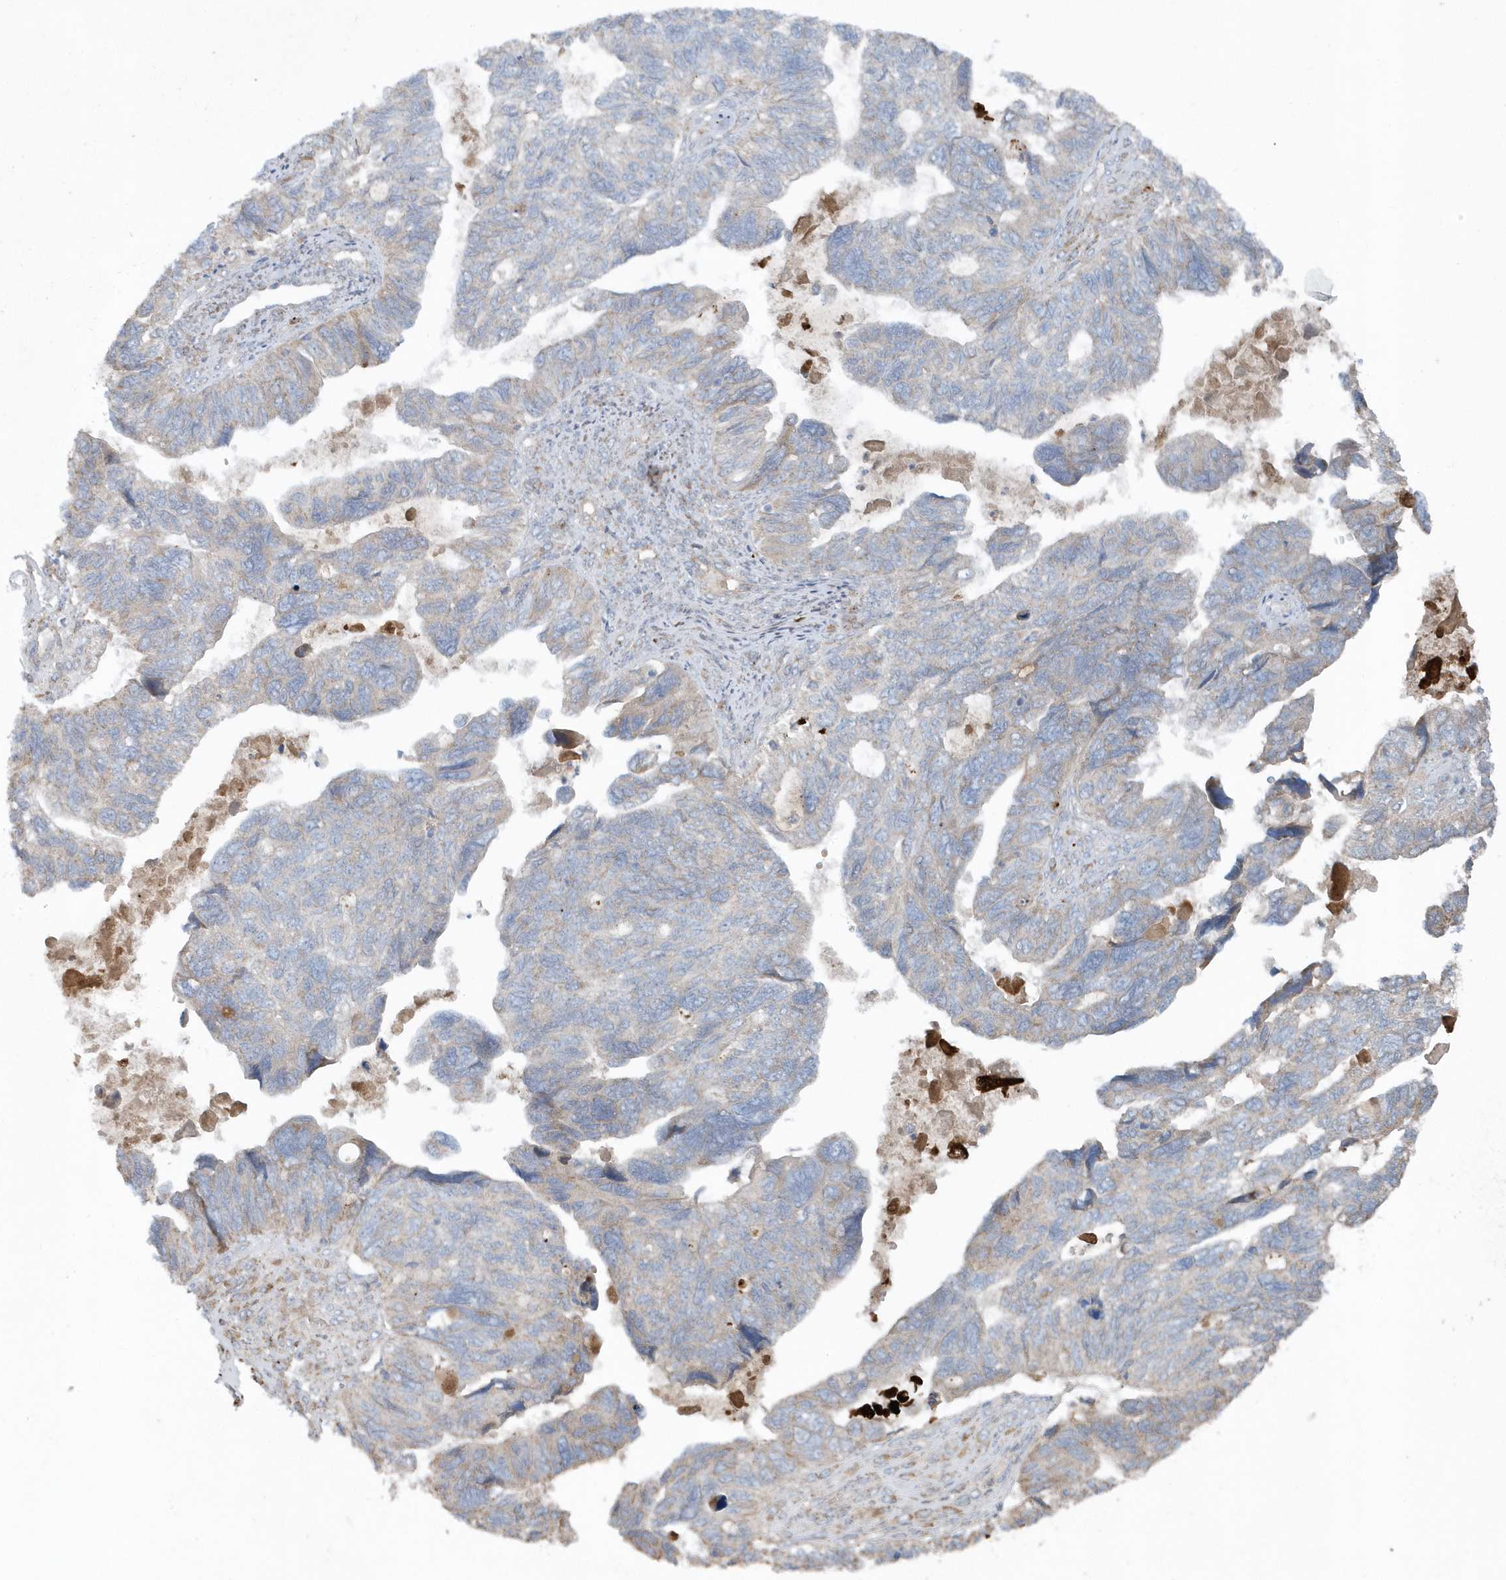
{"staining": {"intensity": "weak", "quantity": "<25%", "location": "cytoplasmic/membranous"}, "tissue": "ovarian cancer", "cell_type": "Tumor cells", "image_type": "cancer", "snomed": [{"axis": "morphology", "description": "Cystadenocarcinoma, serous, NOS"}, {"axis": "topography", "description": "Ovary"}], "caption": "A micrograph of ovarian cancer stained for a protein reveals no brown staining in tumor cells.", "gene": "SLC38A2", "patient": {"sex": "female", "age": 79}}